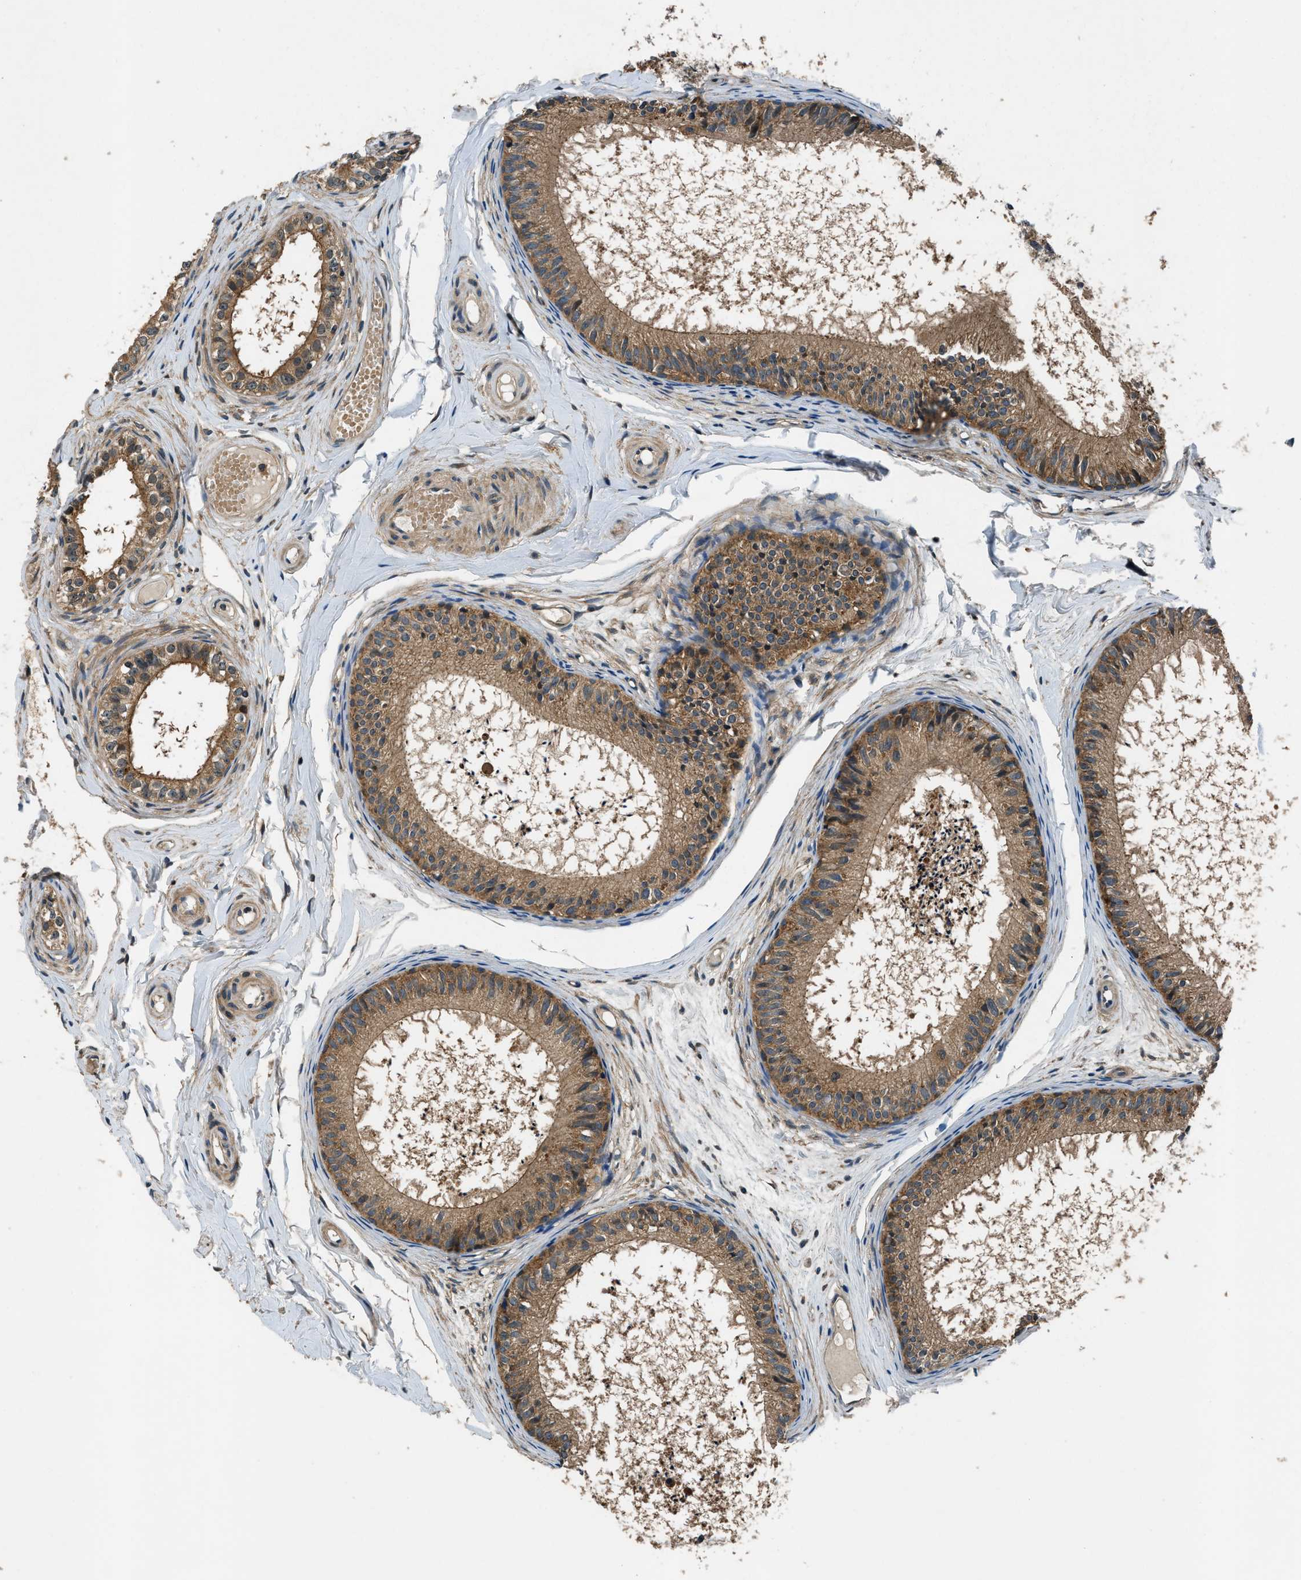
{"staining": {"intensity": "moderate", "quantity": ">75%", "location": "cytoplasmic/membranous"}, "tissue": "epididymis", "cell_type": "Glandular cells", "image_type": "normal", "snomed": [{"axis": "morphology", "description": "Normal tissue, NOS"}, {"axis": "topography", "description": "Epididymis"}], "caption": "A brown stain shows moderate cytoplasmic/membranous staining of a protein in glandular cells of benign epididymis.", "gene": "ARHGEF11", "patient": {"sex": "male", "age": 46}}